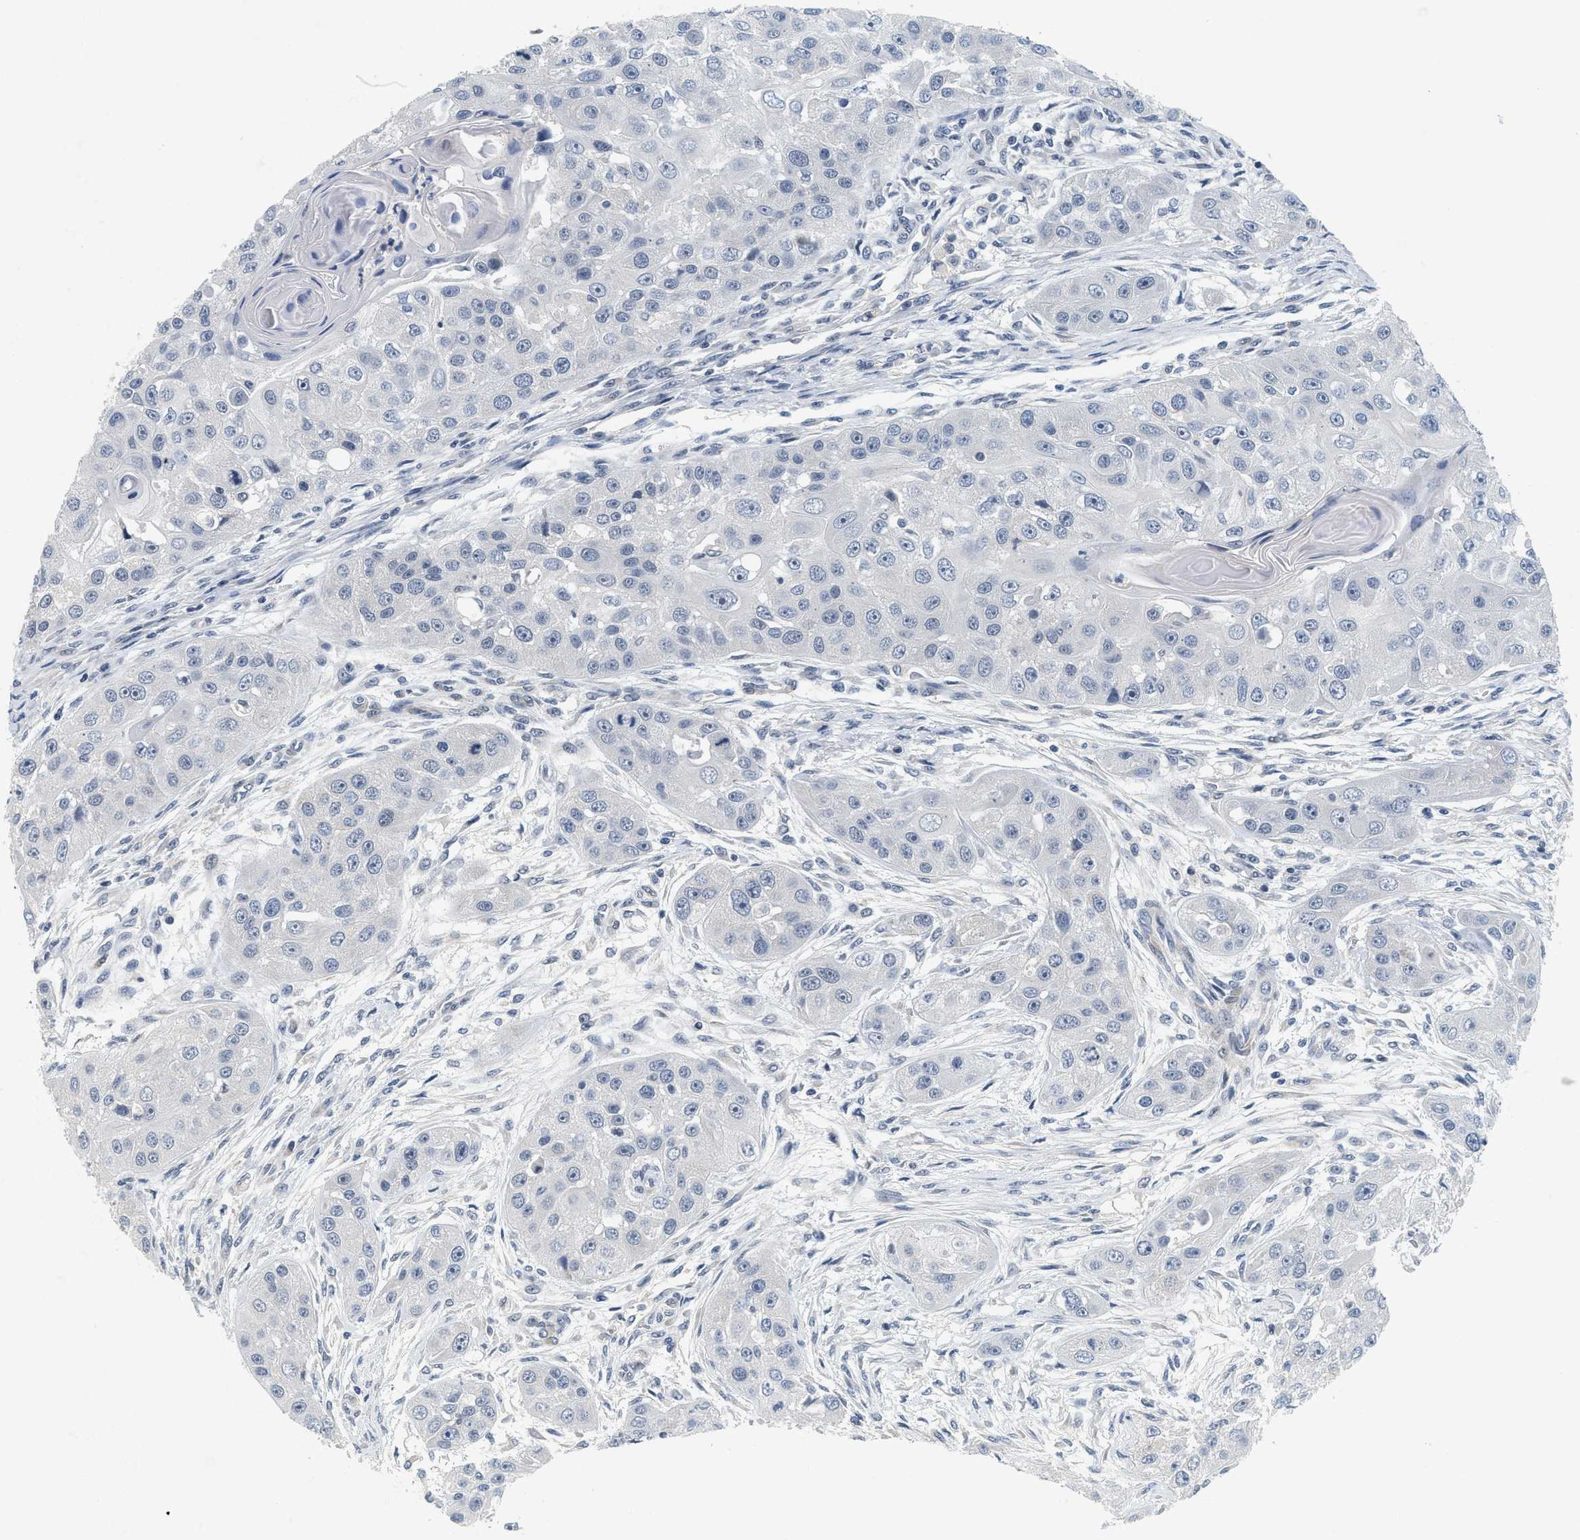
{"staining": {"intensity": "negative", "quantity": "none", "location": "none"}, "tissue": "head and neck cancer", "cell_type": "Tumor cells", "image_type": "cancer", "snomed": [{"axis": "morphology", "description": "Normal tissue, NOS"}, {"axis": "morphology", "description": "Squamous cell carcinoma, NOS"}, {"axis": "topography", "description": "Skeletal muscle"}, {"axis": "topography", "description": "Head-Neck"}], "caption": "A micrograph of head and neck cancer (squamous cell carcinoma) stained for a protein shows no brown staining in tumor cells.", "gene": "MZF1", "patient": {"sex": "male", "age": 51}}